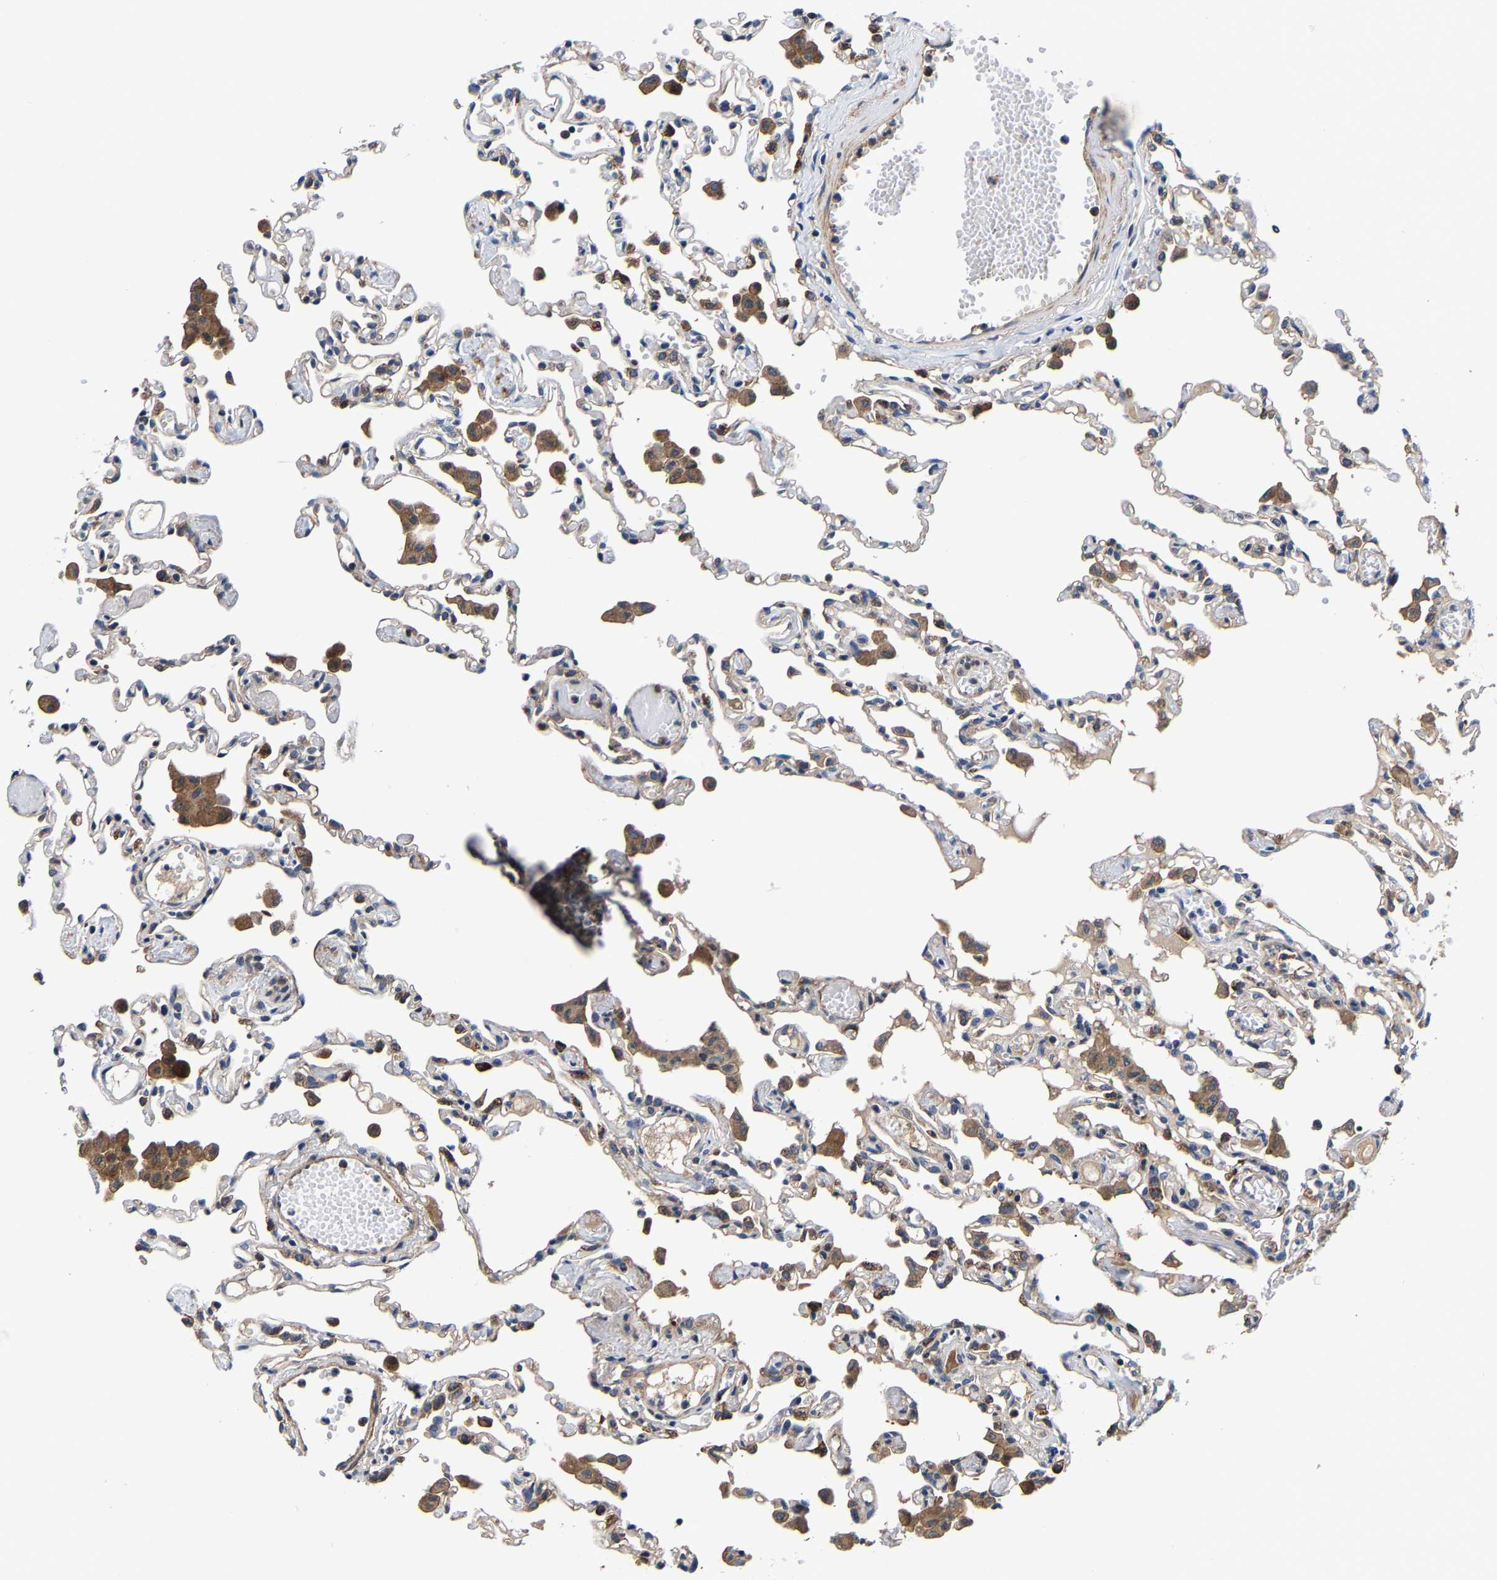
{"staining": {"intensity": "moderate", "quantity": "<25%", "location": "cytoplasmic/membranous"}, "tissue": "lung", "cell_type": "Alveolar cells", "image_type": "normal", "snomed": [{"axis": "morphology", "description": "Normal tissue, NOS"}, {"axis": "topography", "description": "Bronchus"}, {"axis": "topography", "description": "Lung"}], "caption": "Lung stained with immunohistochemistry (IHC) shows moderate cytoplasmic/membranous staining in approximately <25% of alveolar cells. The staining is performed using DAB (3,3'-diaminobenzidine) brown chromogen to label protein expression. The nuclei are counter-stained blue using hematoxylin.", "gene": "SLC12A2", "patient": {"sex": "female", "age": 49}}